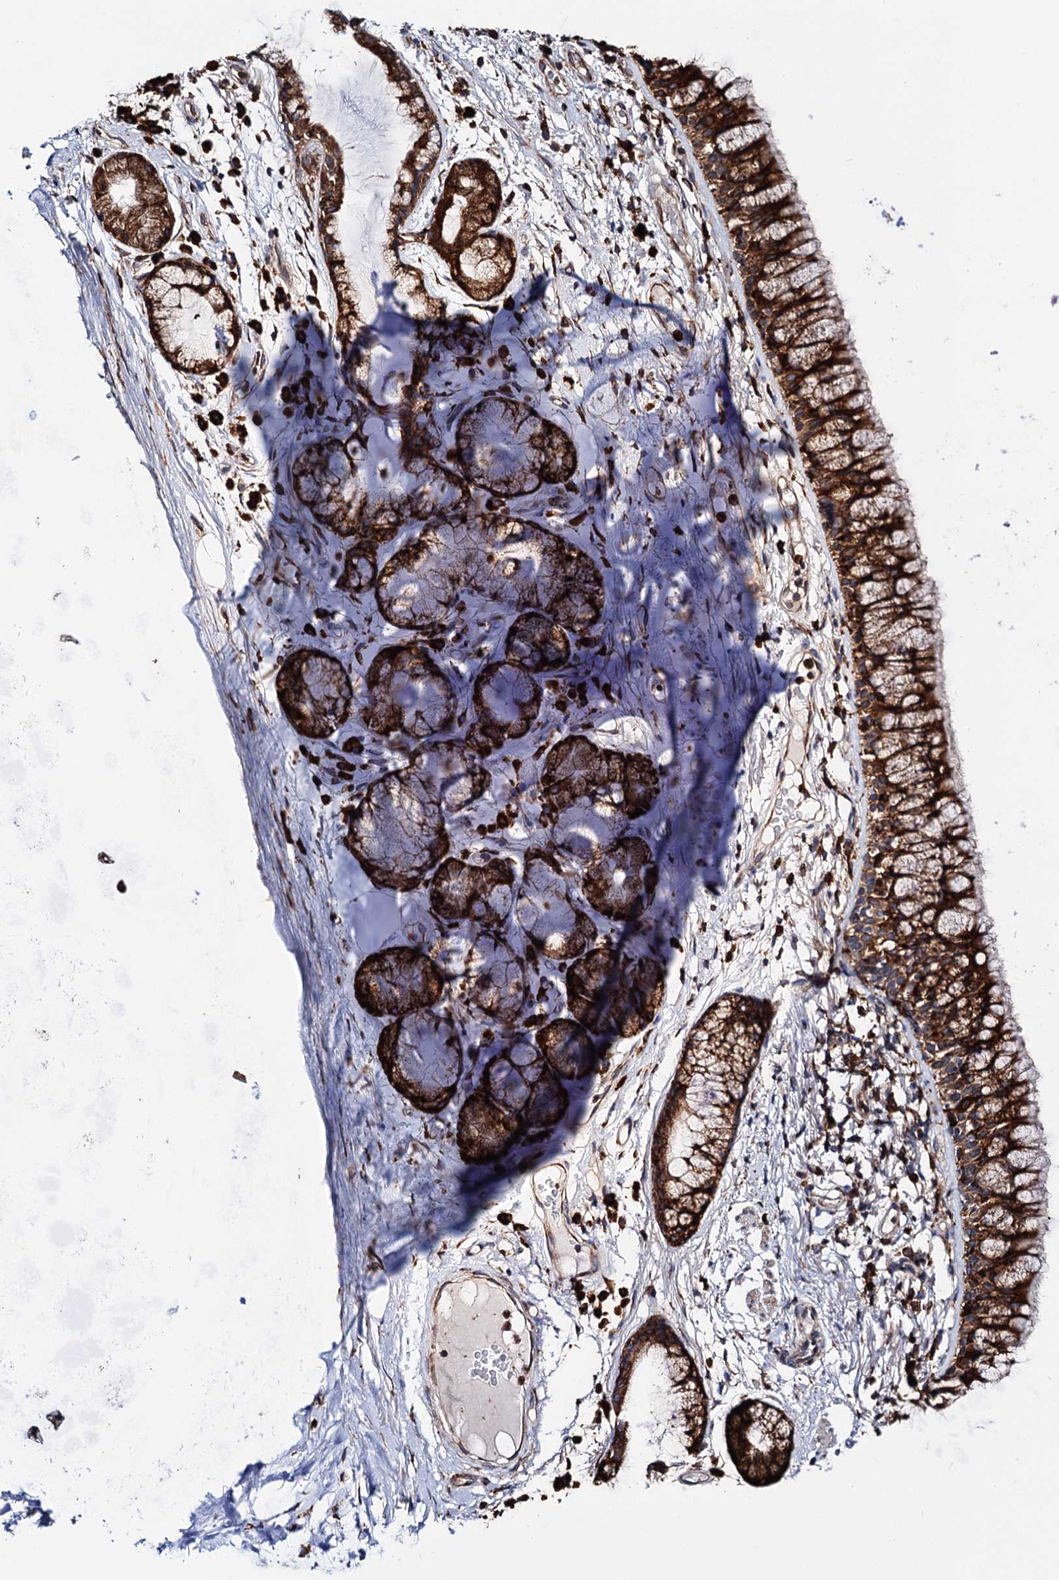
{"staining": {"intensity": "strong", "quantity": ">75%", "location": "cytoplasmic/membranous"}, "tissue": "bronchus", "cell_type": "Respiratory epithelial cells", "image_type": "normal", "snomed": [{"axis": "morphology", "description": "Normal tissue, NOS"}, {"axis": "topography", "description": "Cartilage tissue"}, {"axis": "topography", "description": "Bronchus"}], "caption": "Normal bronchus was stained to show a protein in brown. There is high levels of strong cytoplasmic/membranous positivity in about >75% of respiratory epithelial cells. Immunohistochemistry stains the protein in brown and the nuclei are stained blue.", "gene": "ERP29", "patient": {"sex": "female", "age": 73}}